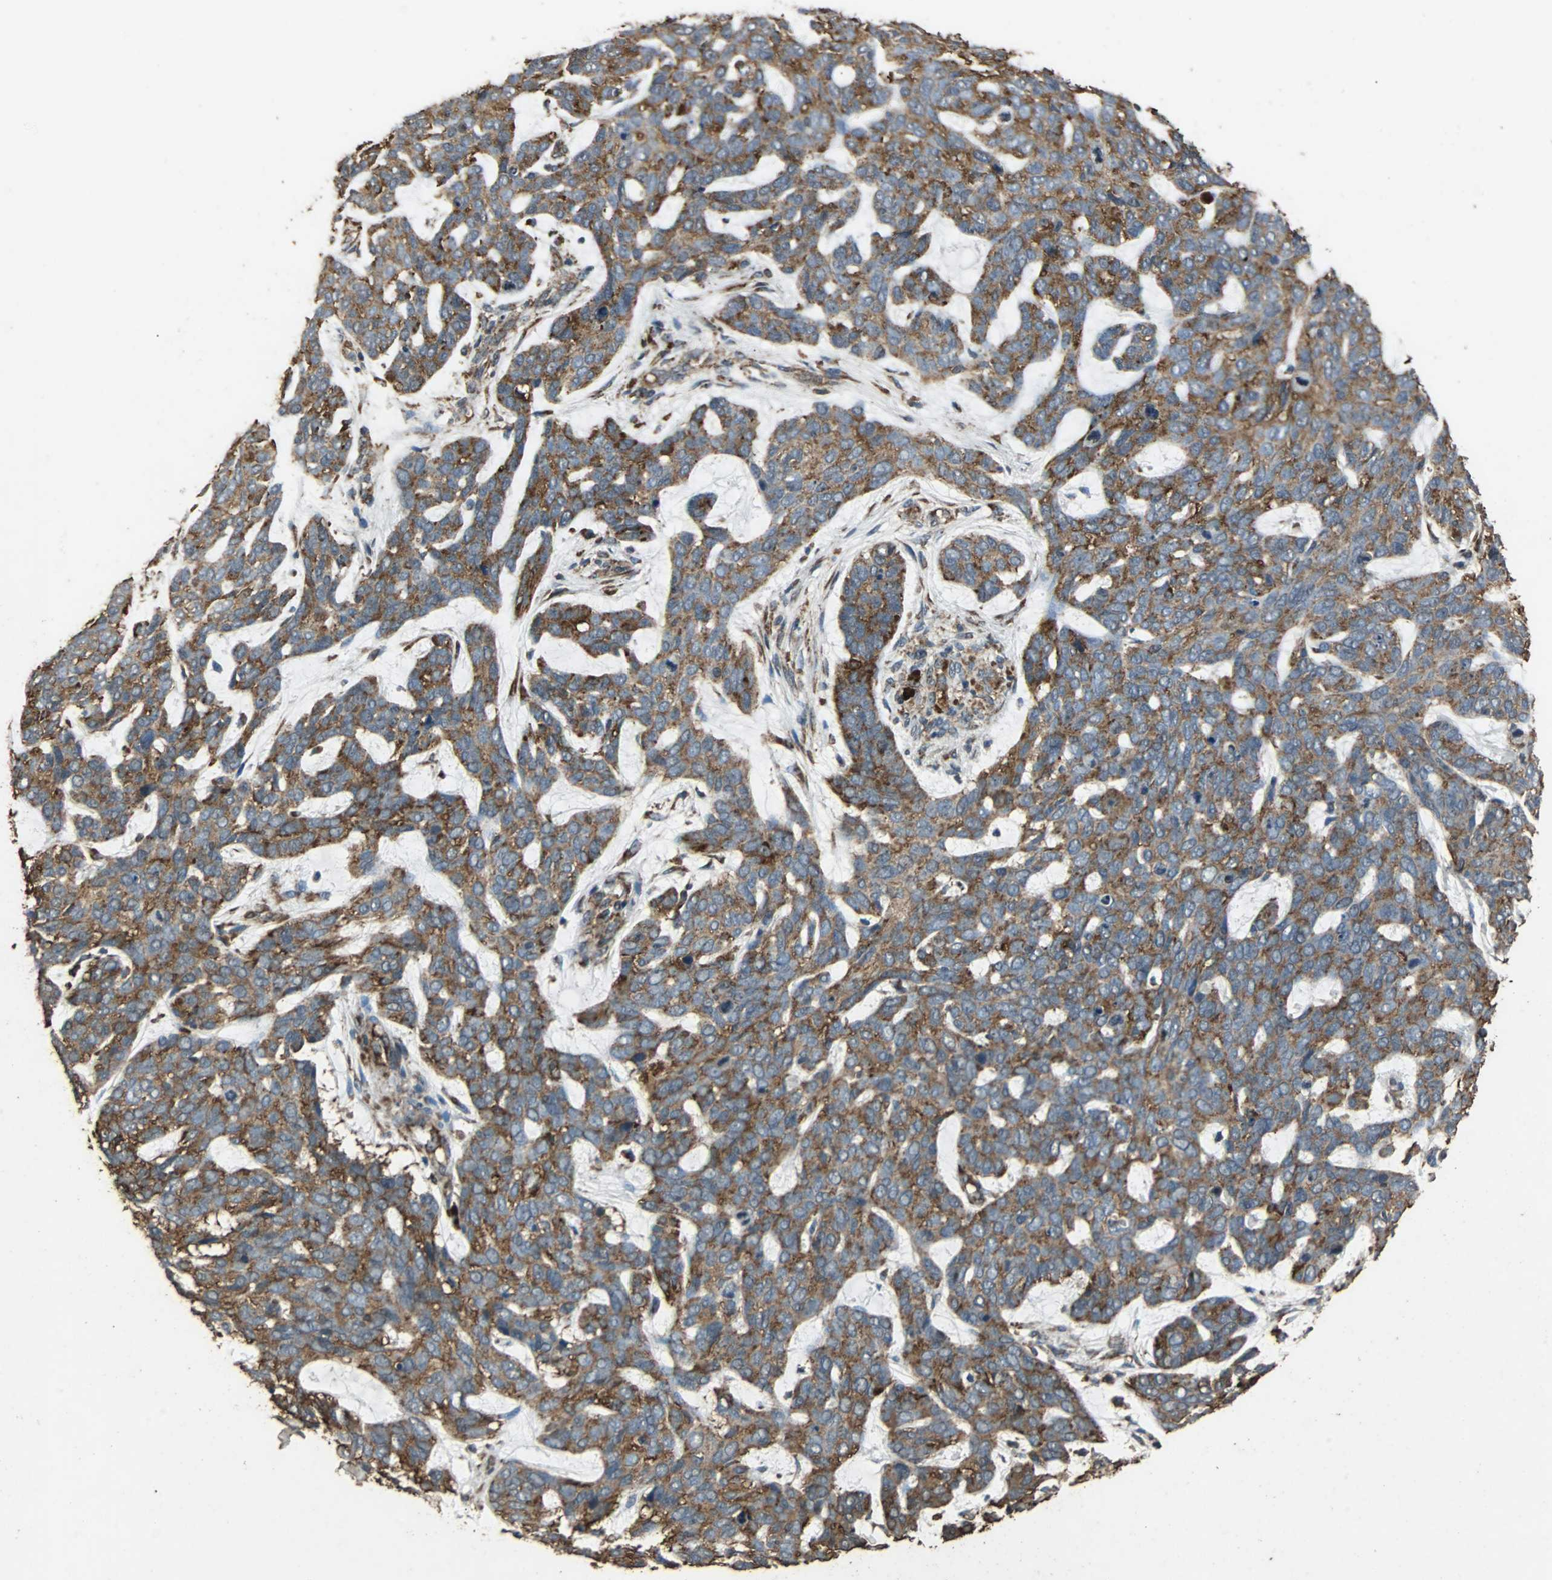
{"staining": {"intensity": "strong", "quantity": ">75%", "location": "cytoplasmic/membranous"}, "tissue": "skin cancer", "cell_type": "Tumor cells", "image_type": "cancer", "snomed": [{"axis": "morphology", "description": "Basal cell carcinoma"}, {"axis": "topography", "description": "Skin"}], "caption": "The immunohistochemical stain highlights strong cytoplasmic/membranous expression in tumor cells of skin cancer tissue.", "gene": "NAA10", "patient": {"sex": "male", "age": 87}}